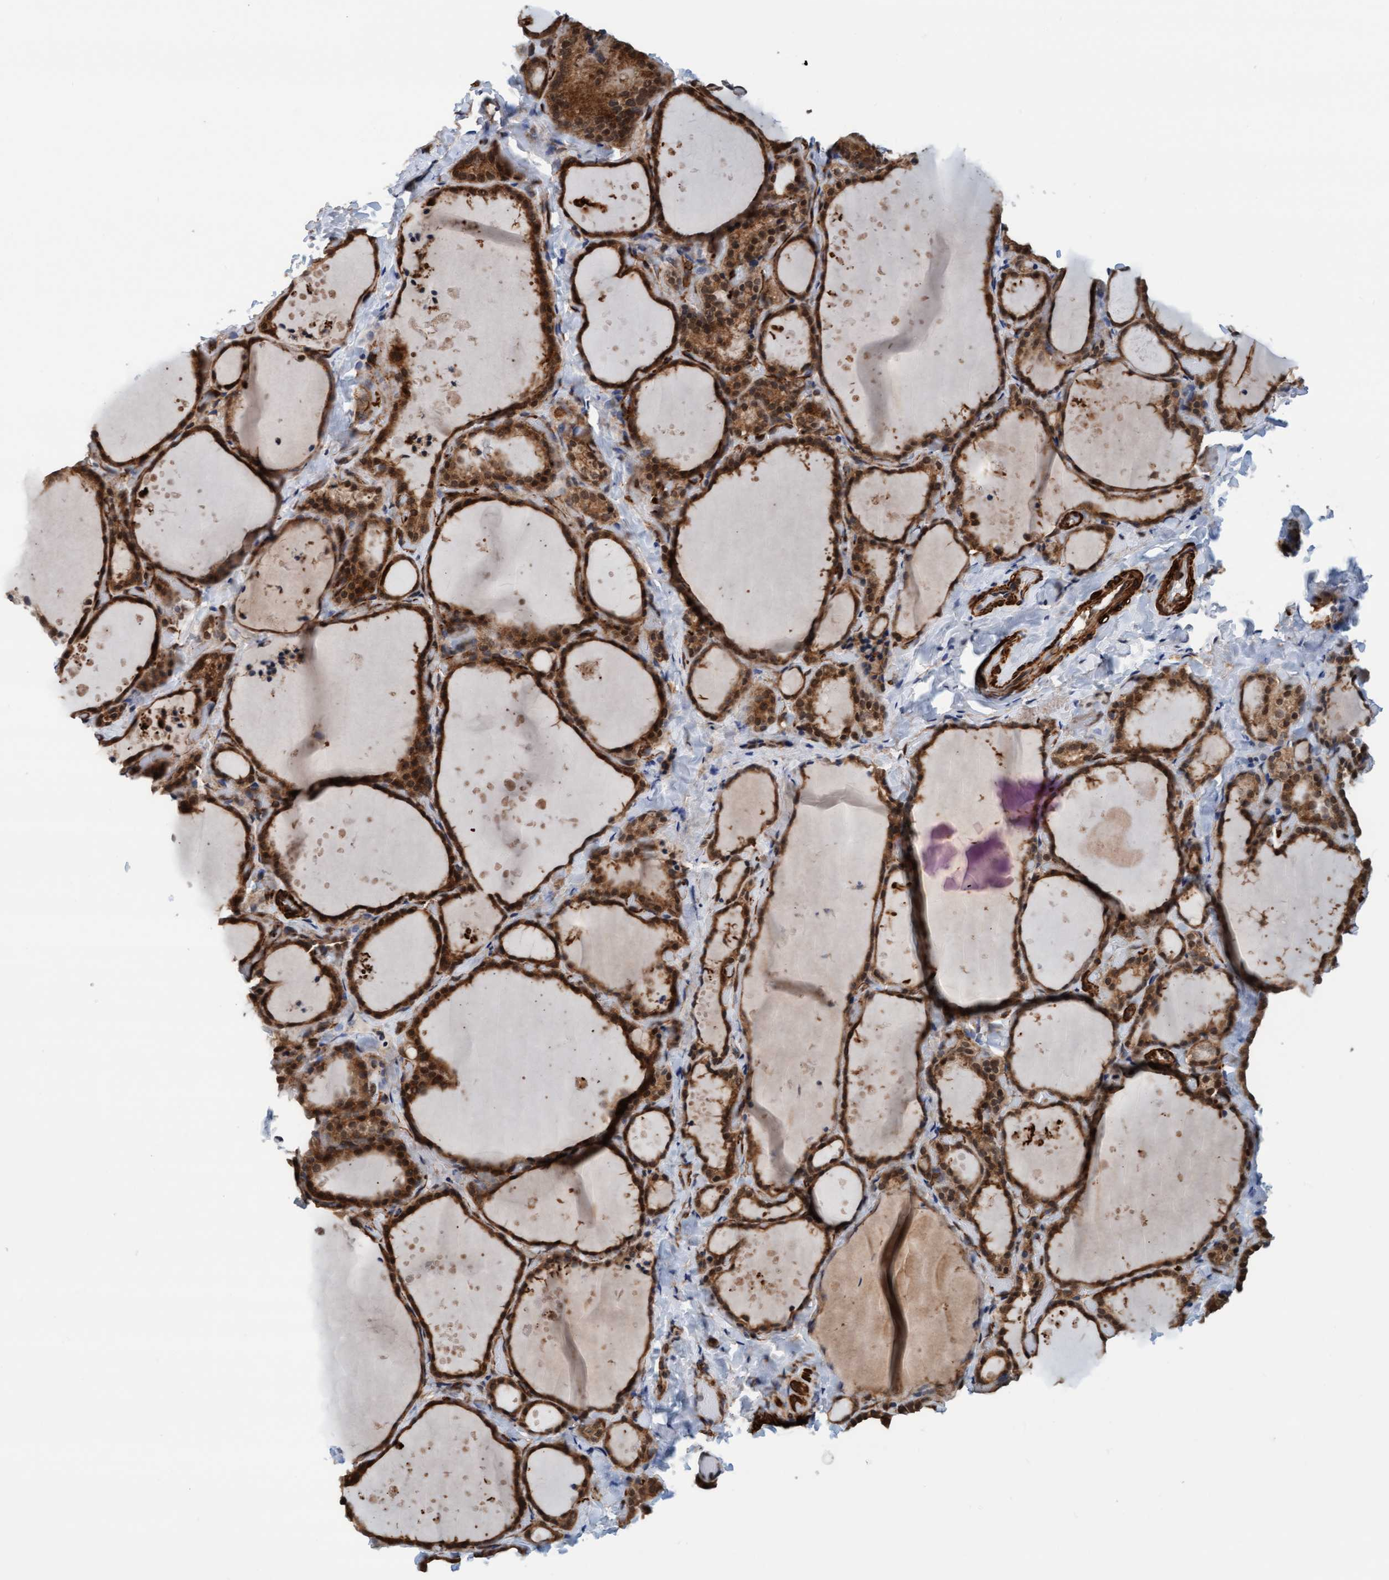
{"staining": {"intensity": "moderate", "quantity": ">75%", "location": "cytoplasmic/membranous,nuclear"}, "tissue": "thyroid gland", "cell_type": "Glandular cells", "image_type": "normal", "snomed": [{"axis": "morphology", "description": "Normal tissue, NOS"}, {"axis": "topography", "description": "Thyroid gland"}], "caption": "Thyroid gland was stained to show a protein in brown. There is medium levels of moderate cytoplasmic/membranous,nuclear expression in approximately >75% of glandular cells. (Stains: DAB (3,3'-diaminobenzidine) in brown, nuclei in blue, Microscopy: brightfield microscopy at high magnification).", "gene": "STXBP4", "patient": {"sex": "female", "age": 44}}